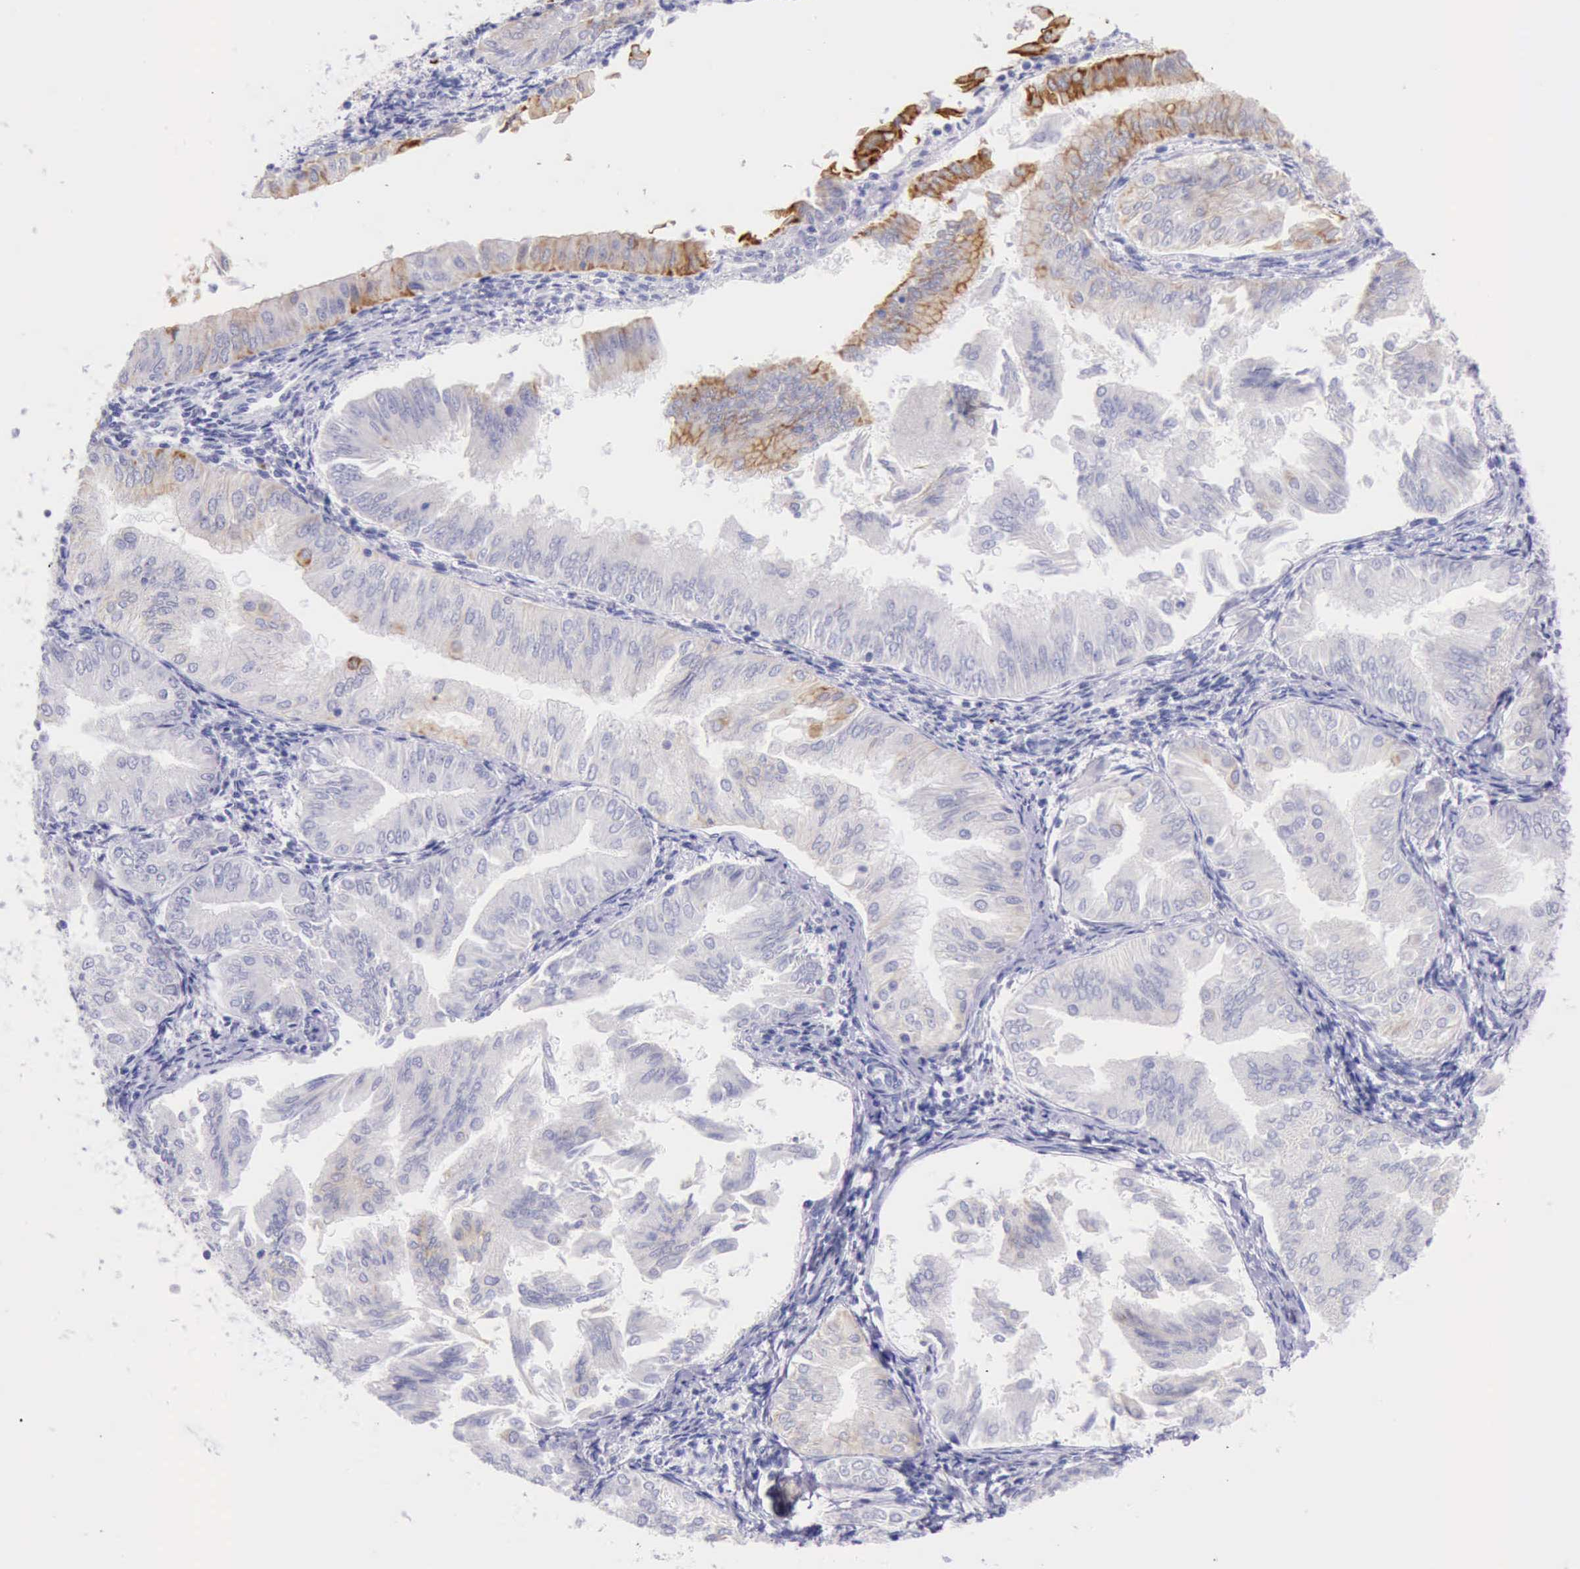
{"staining": {"intensity": "moderate", "quantity": "<25%", "location": "cytoplasmic/membranous"}, "tissue": "endometrial cancer", "cell_type": "Tumor cells", "image_type": "cancer", "snomed": [{"axis": "morphology", "description": "Adenocarcinoma, NOS"}, {"axis": "topography", "description": "Endometrium"}], "caption": "DAB immunohistochemical staining of endometrial cancer (adenocarcinoma) exhibits moderate cytoplasmic/membranous protein staining in approximately <25% of tumor cells. (DAB (3,3'-diaminobenzidine) IHC, brown staining for protein, blue staining for nuclei).", "gene": "KRT8", "patient": {"sex": "female", "age": 53}}